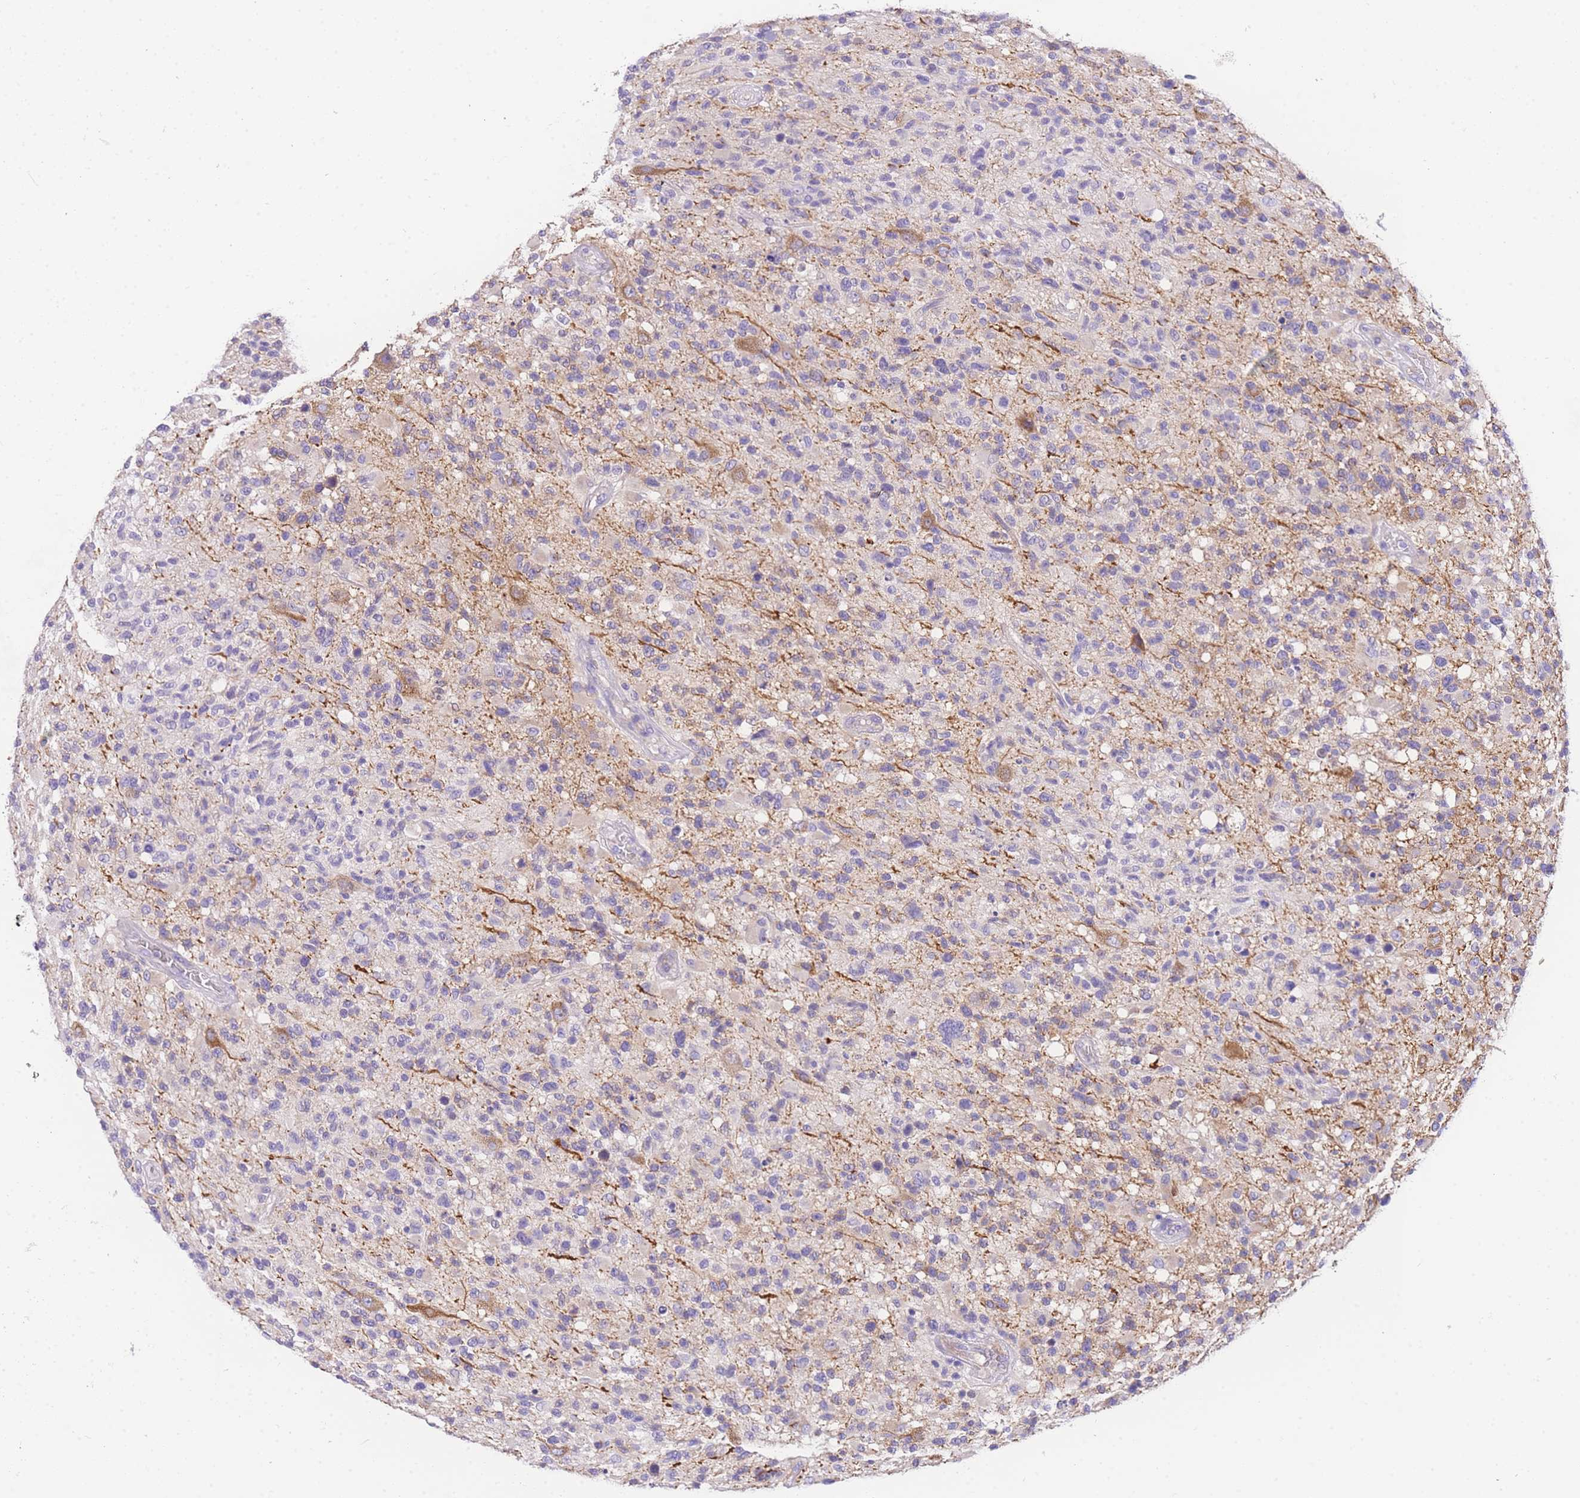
{"staining": {"intensity": "negative", "quantity": "none", "location": "none"}, "tissue": "glioma", "cell_type": "Tumor cells", "image_type": "cancer", "snomed": [{"axis": "morphology", "description": "Glioma, malignant, High grade"}, {"axis": "morphology", "description": "Glioblastoma, NOS"}, {"axis": "topography", "description": "Brain"}], "caption": "Immunohistochemistry photomicrograph of glioma stained for a protein (brown), which exhibits no expression in tumor cells. Brightfield microscopy of immunohistochemistry stained with DAB (brown) and hematoxylin (blue), captured at high magnification.", "gene": "EPN2", "patient": {"sex": "male", "age": 60}}